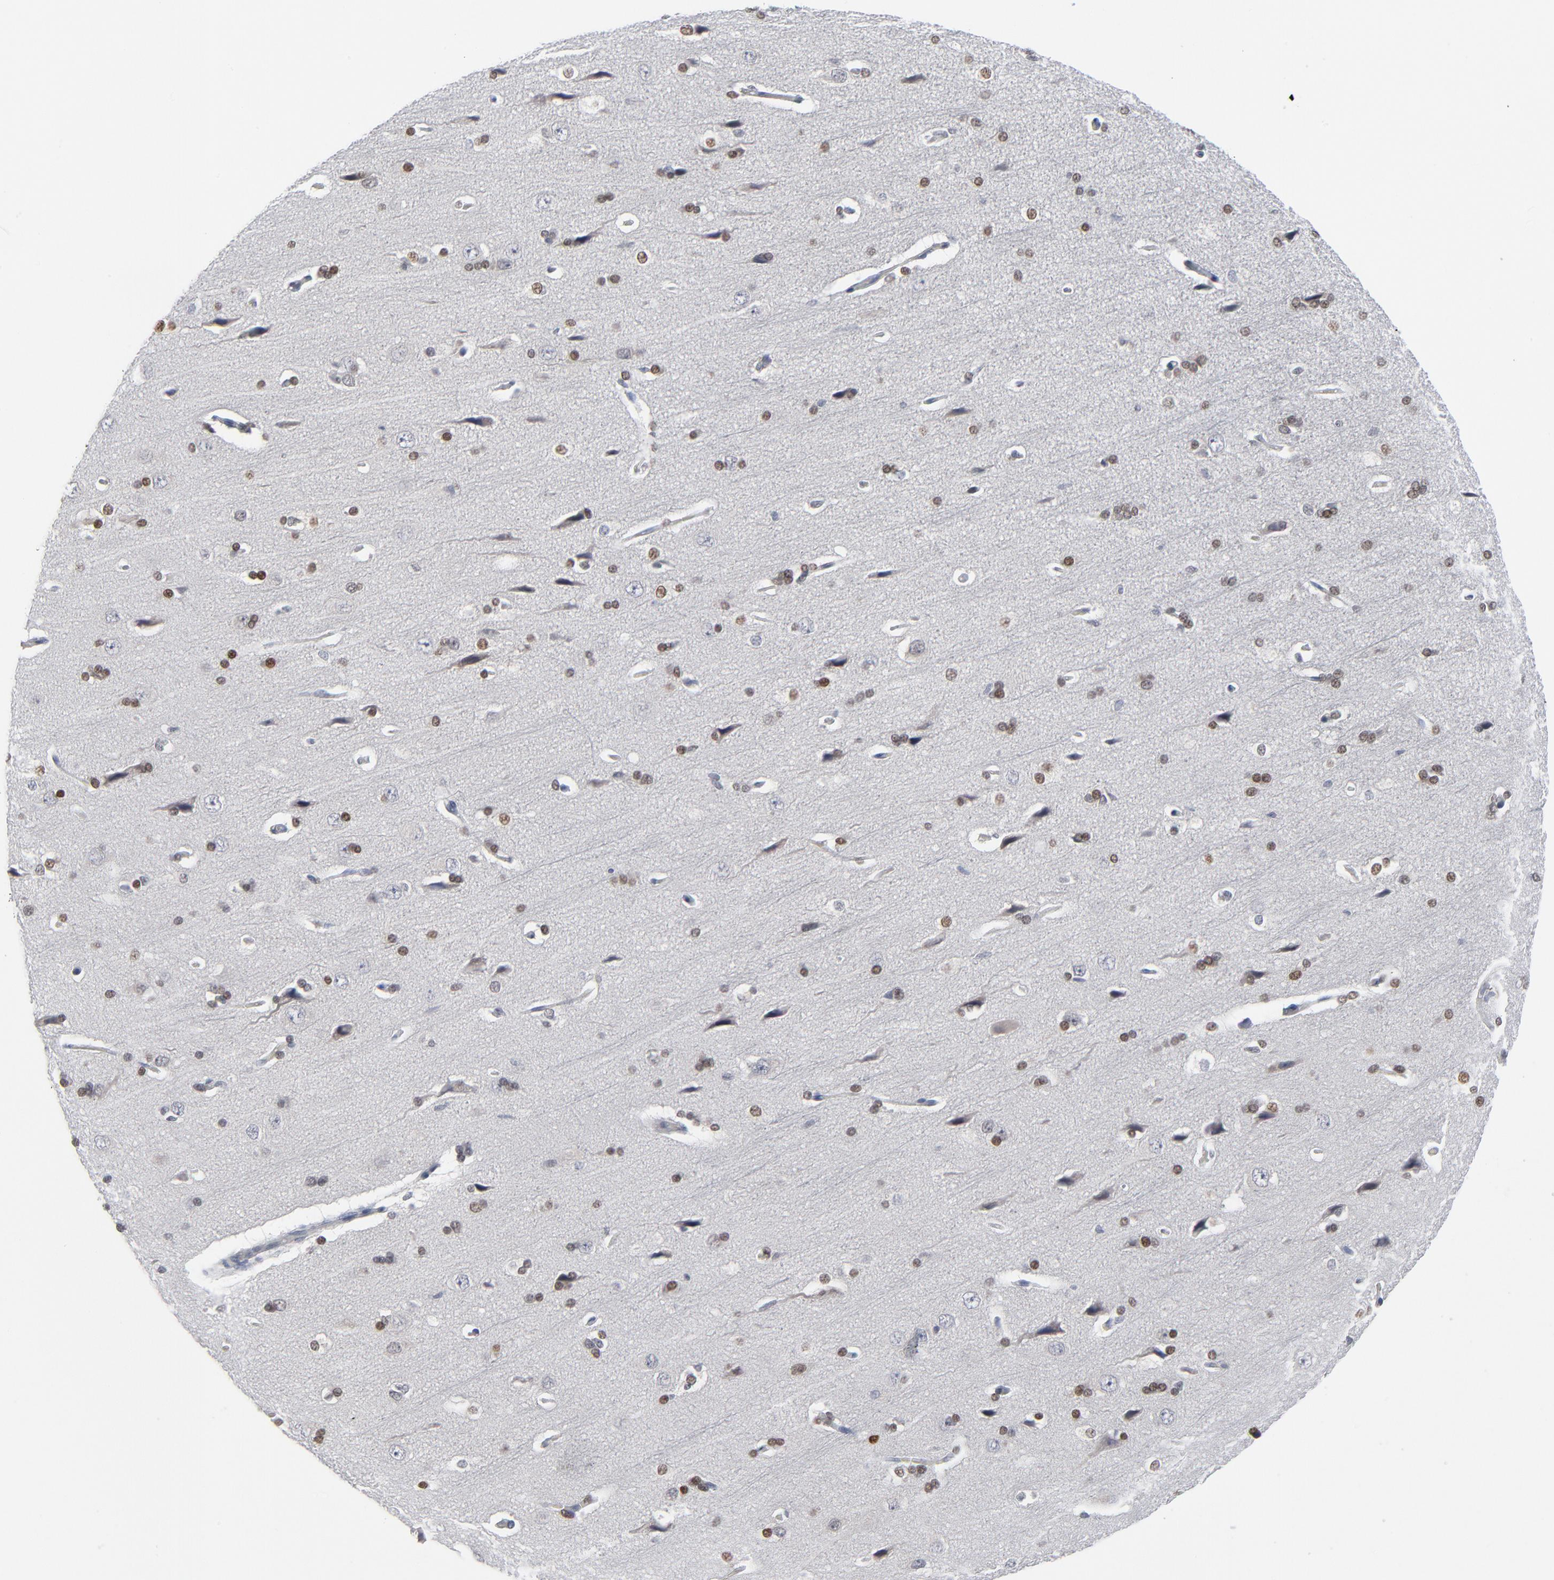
{"staining": {"intensity": "negative", "quantity": "none", "location": "none"}, "tissue": "cerebral cortex", "cell_type": "Endothelial cells", "image_type": "normal", "snomed": [{"axis": "morphology", "description": "Normal tissue, NOS"}, {"axis": "topography", "description": "Cerebral cortex"}], "caption": "Endothelial cells show no significant protein staining in unremarkable cerebral cortex.", "gene": "FOXN2", "patient": {"sex": "male", "age": 62}}